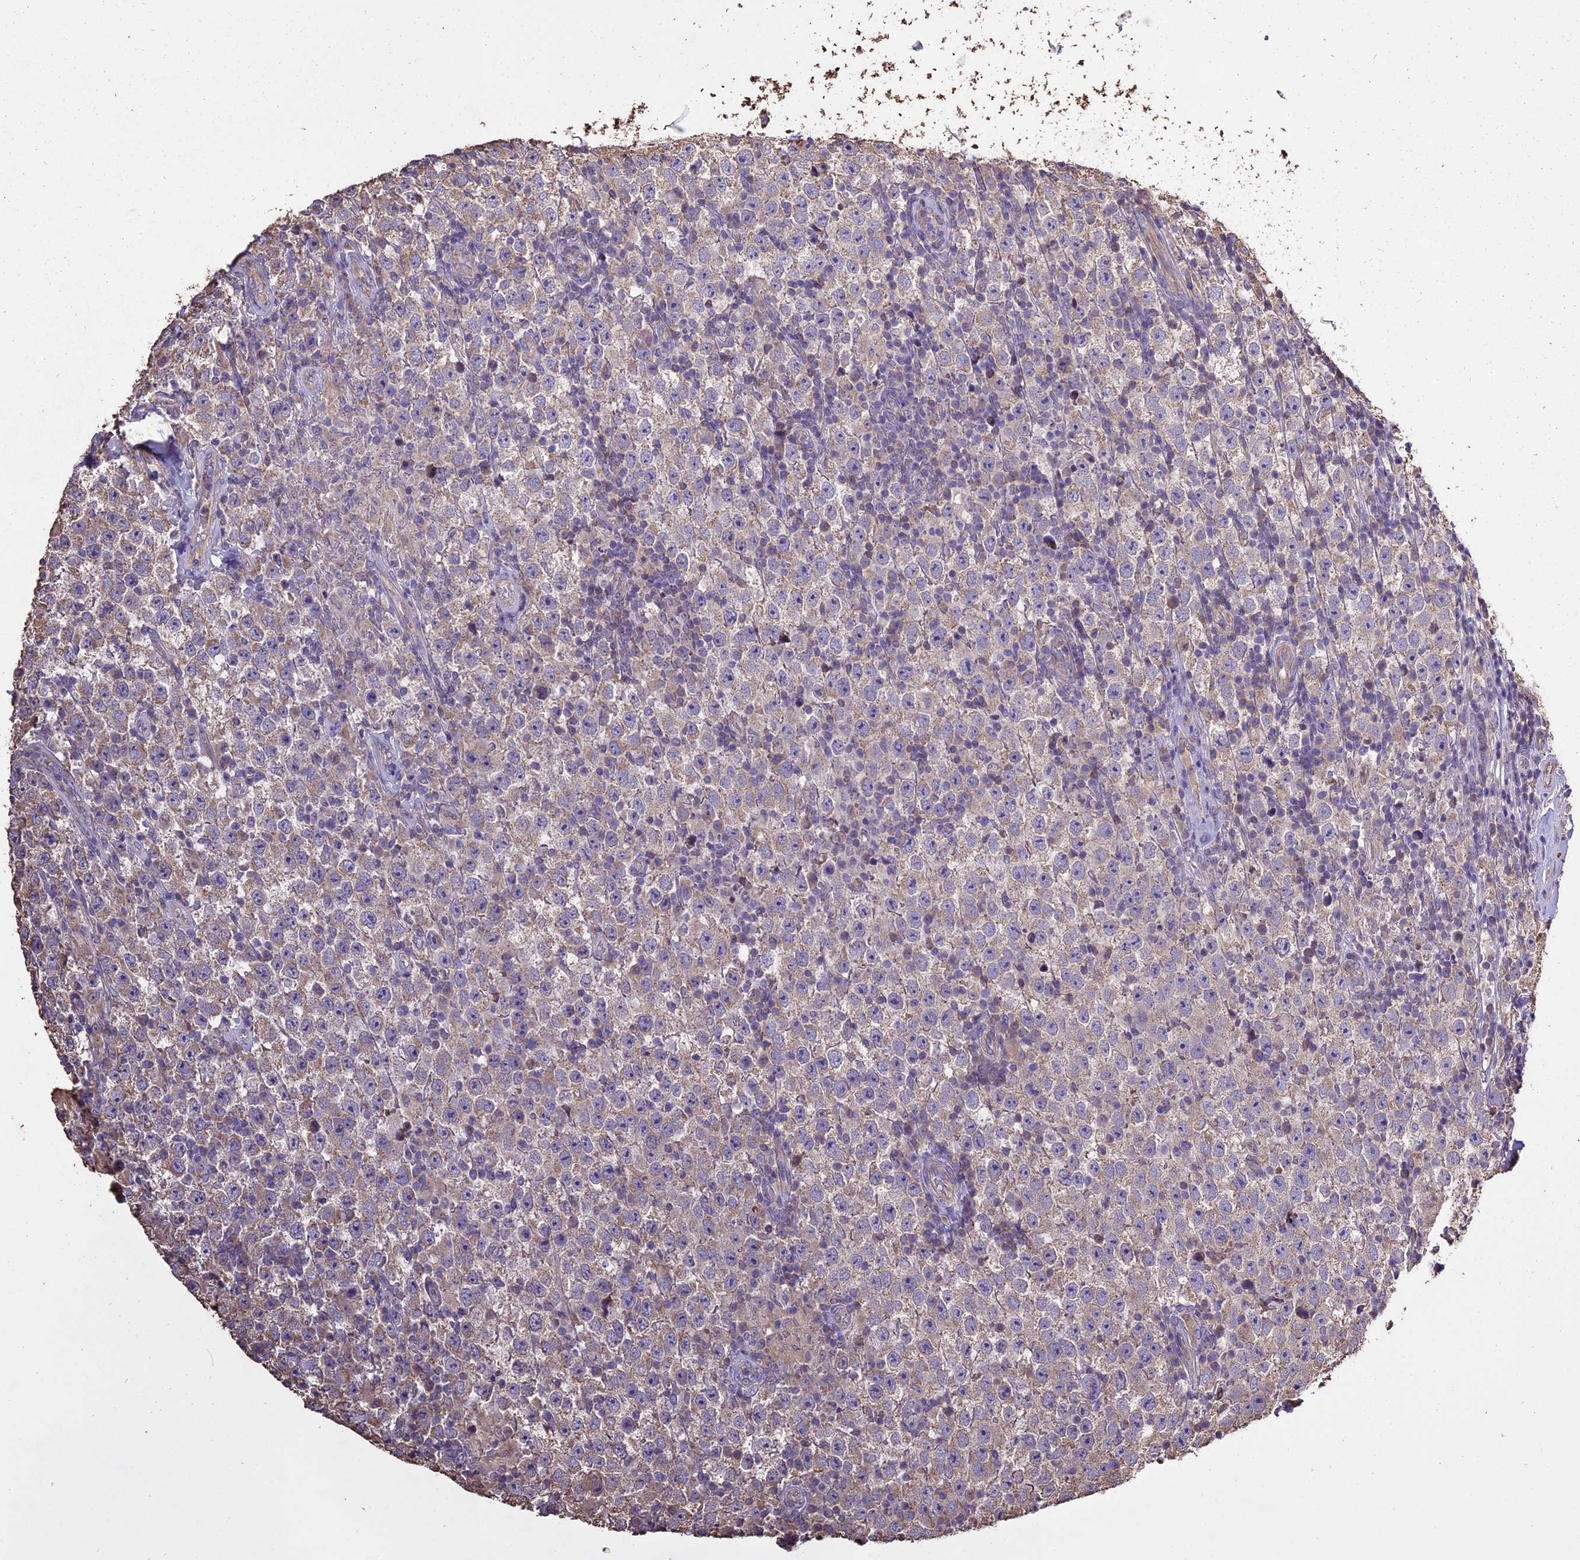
{"staining": {"intensity": "weak", "quantity": "25%-75%", "location": "cytoplasmic/membranous"}, "tissue": "testis cancer", "cell_type": "Tumor cells", "image_type": "cancer", "snomed": [{"axis": "morphology", "description": "Normal tissue, NOS"}, {"axis": "morphology", "description": "Urothelial carcinoma, High grade"}, {"axis": "morphology", "description": "Seminoma, NOS"}, {"axis": "morphology", "description": "Carcinoma, Embryonal, NOS"}, {"axis": "topography", "description": "Urinary bladder"}, {"axis": "topography", "description": "Testis"}], "caption": "This is an image of IHC staining of seminoma (testis), which shows weak expression in the cytoplasmic/membranous of tumor cells.", "gene": "PGPEP1L", "patient": {"sex": "male", "age": 41}}